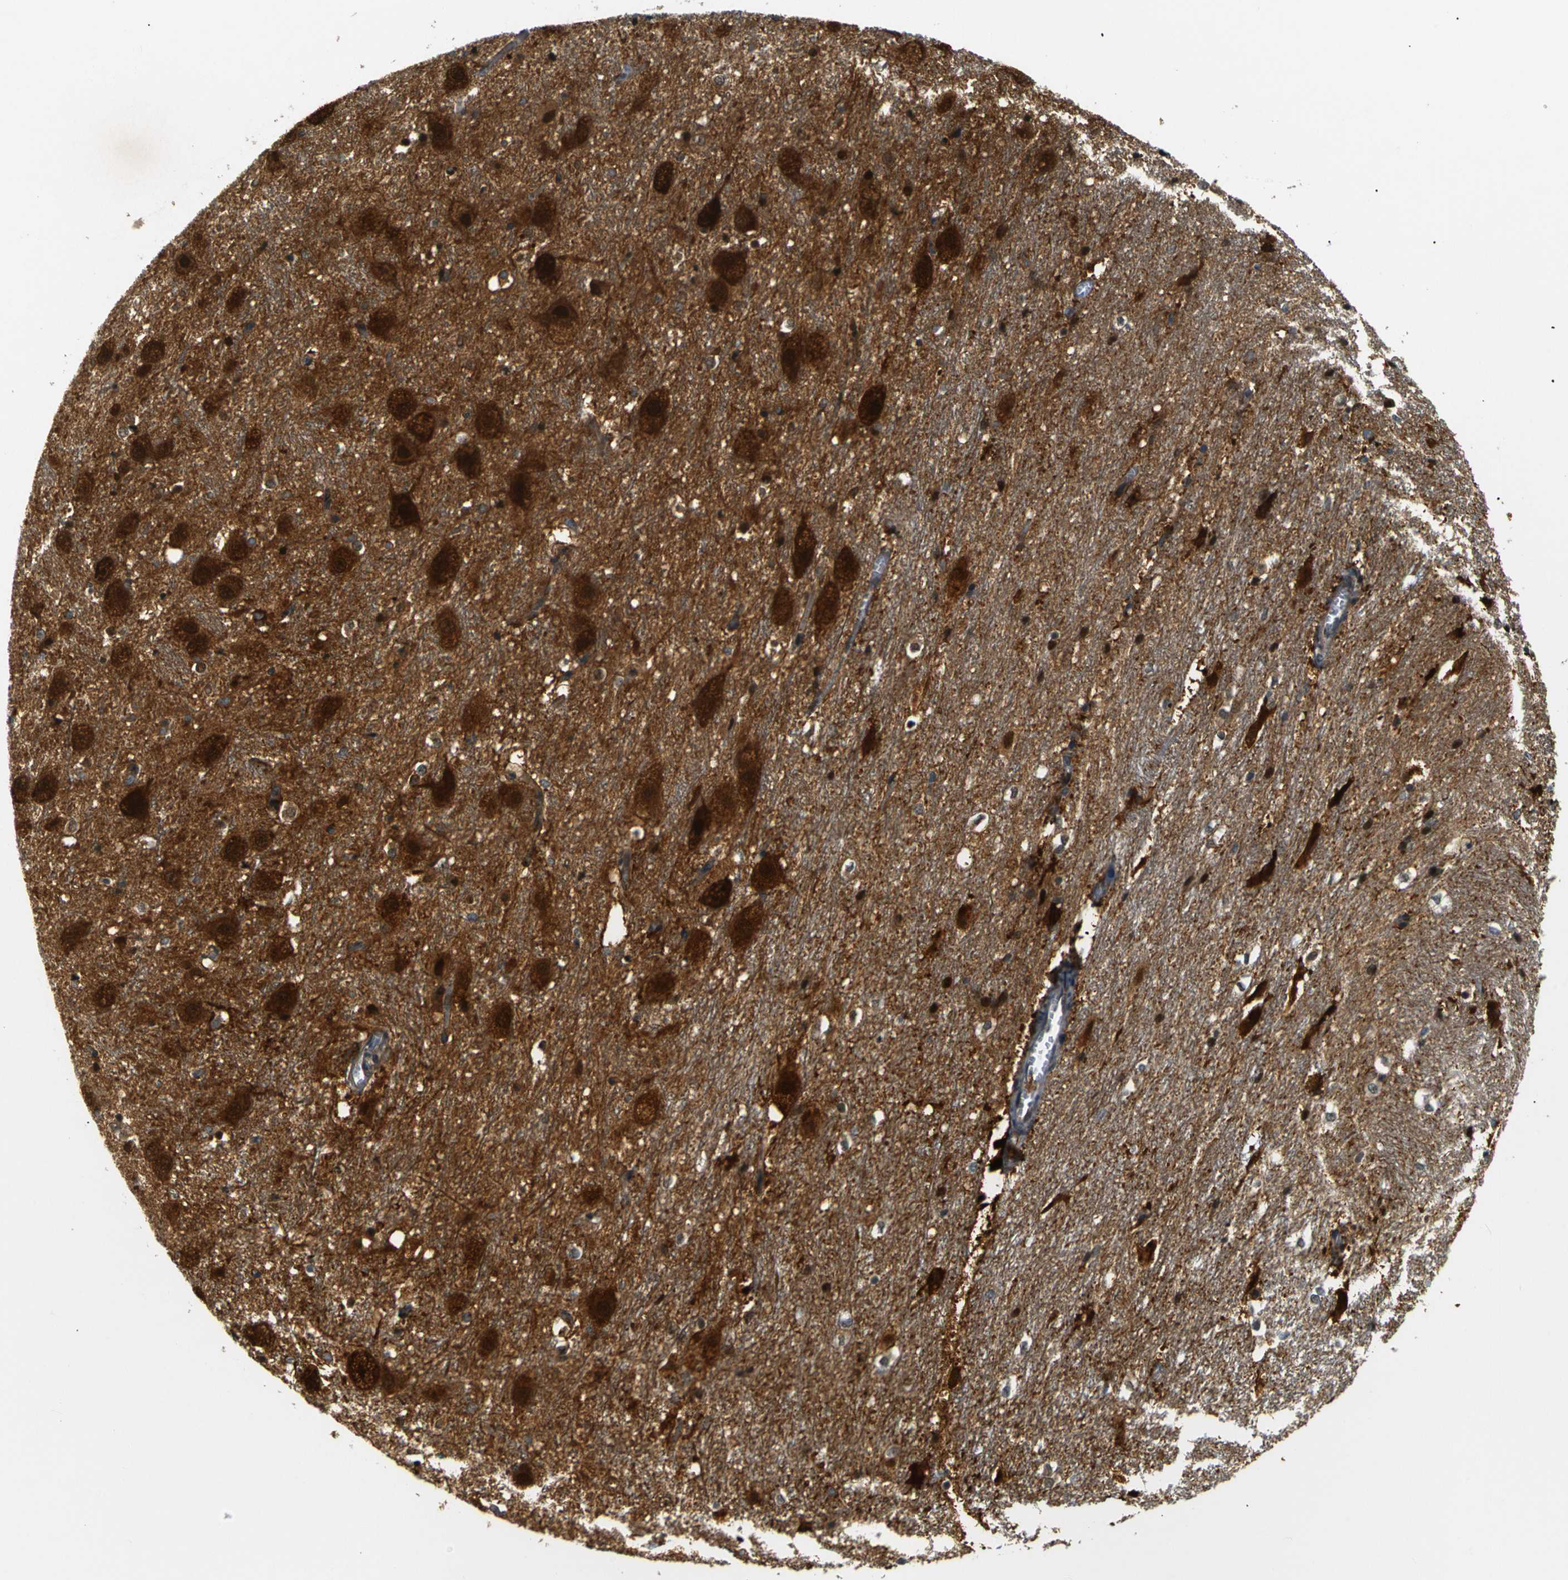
{"staining": {"intensity": "strong", "quantity": ">75%", "location": "cytoplasmic/membranous"}, "tissue": "hippocampus", "cell_type": "Glial cells", "image_type": "normal", "snomed": [{"axis": "morphology", "description": "Normal tissue, NOS"}, {"axis": "topography", "description": "Hippocampus"}], "caption": "High-power microscopy captured an IHC image of benign hippocampus, revealing strong cytoplasmic/membranous positivity in approximately >75% of glial cells.", "gene": "SKP1", "patient": {"sex": "female", "age": 19}}